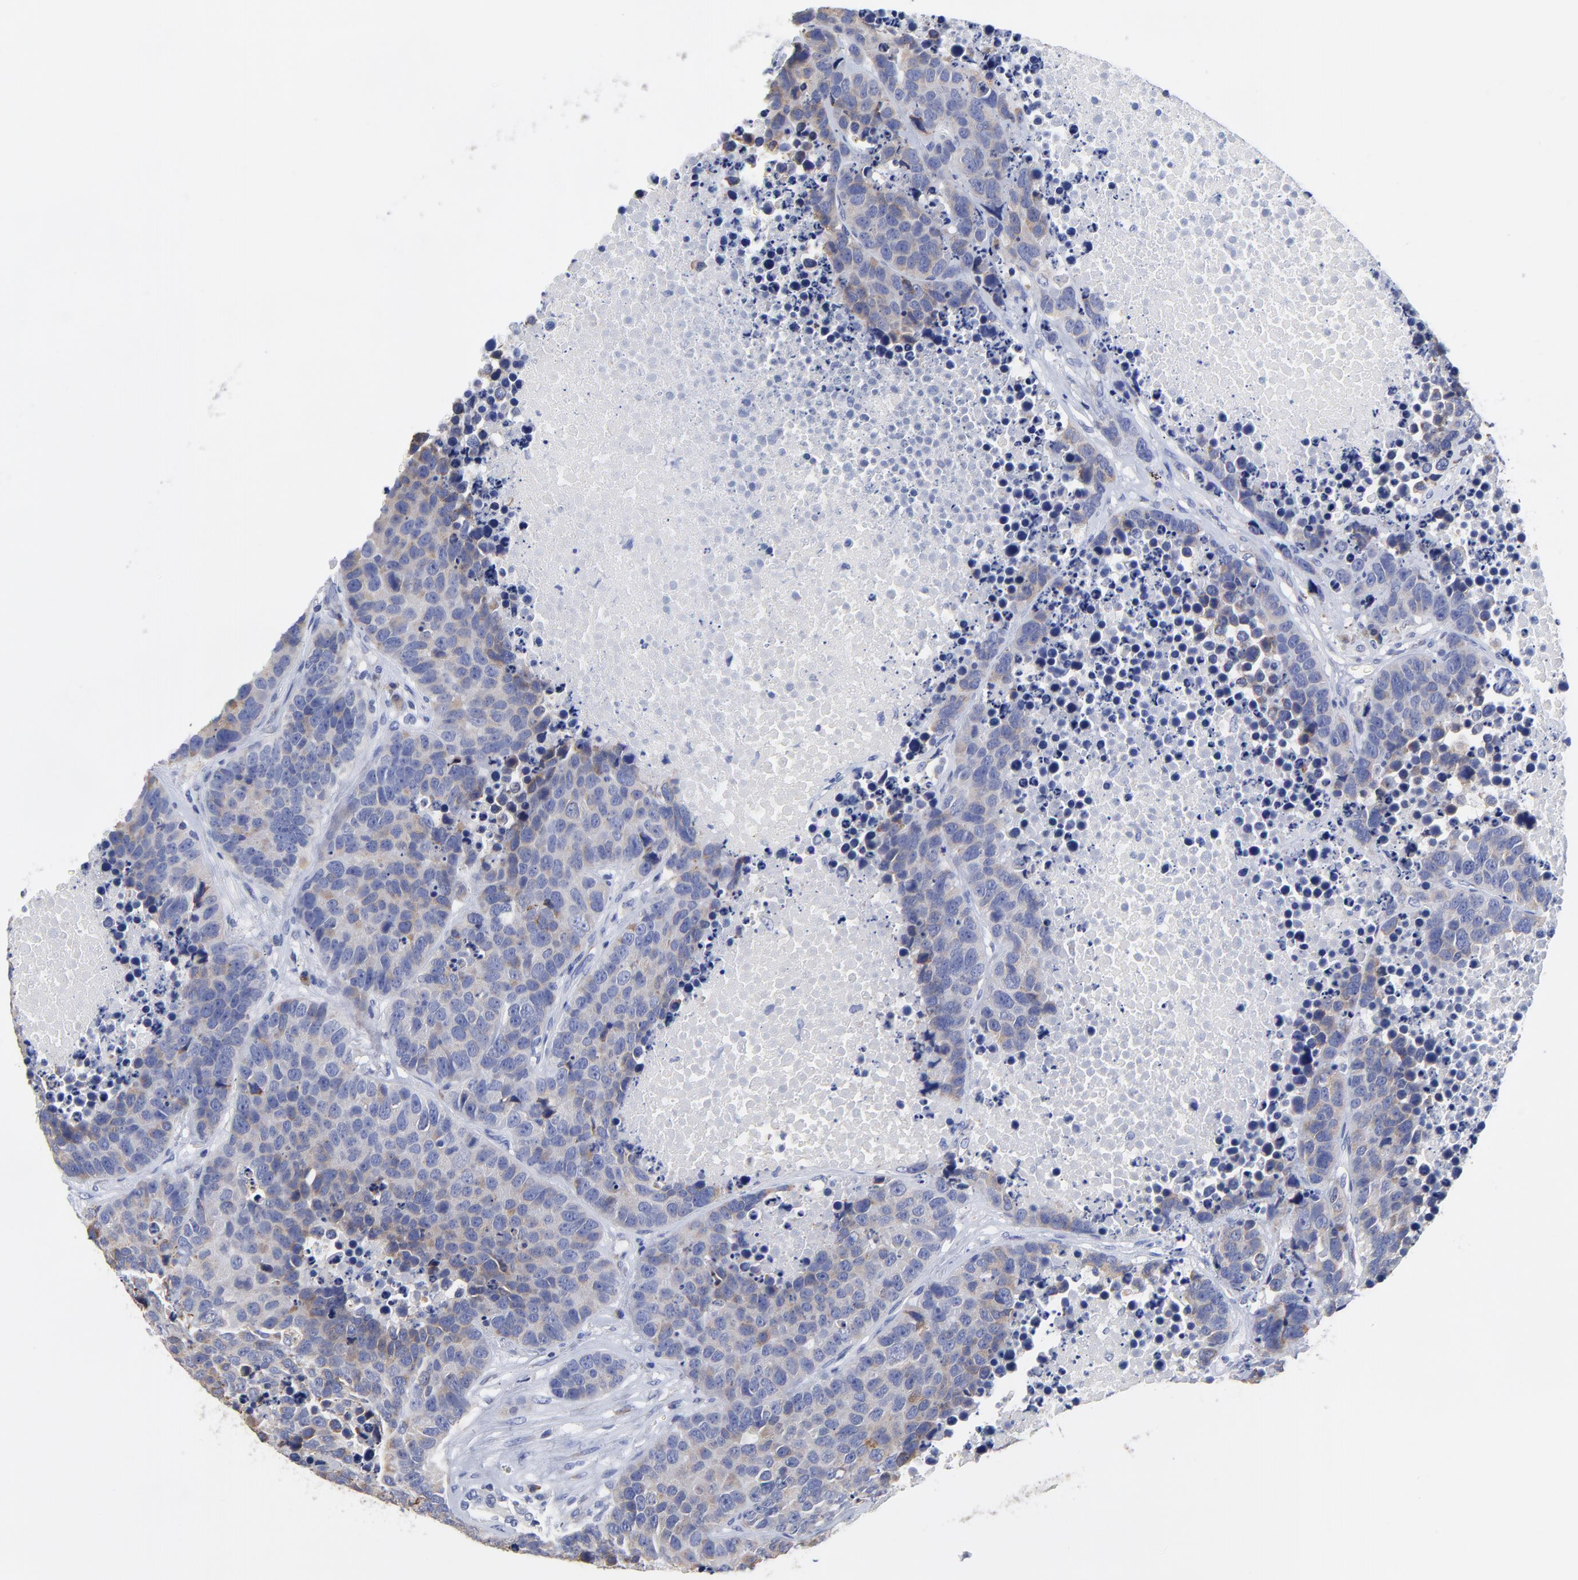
{"staining": {"intensity": "weak", "quantity": ">75%", "location": "cytoplasmic/membranous"}, "tissue": "carcinoid", "cell_type": "Tumor cells", "image_type": "cancer", "snomed": [{"axis": "morphology", "description": "Carcinoid, malignant, NOS"}, {"axis": "topography", "description": "Lung"}], "caption": "This photomicrograph exhibits IHC staining of human carcinoid, with low weak cytoplasmic/membranous expression in about >75% of tumor cells.", "gene": "LAX1", "patient": {"sex": "male", "age": 60}}